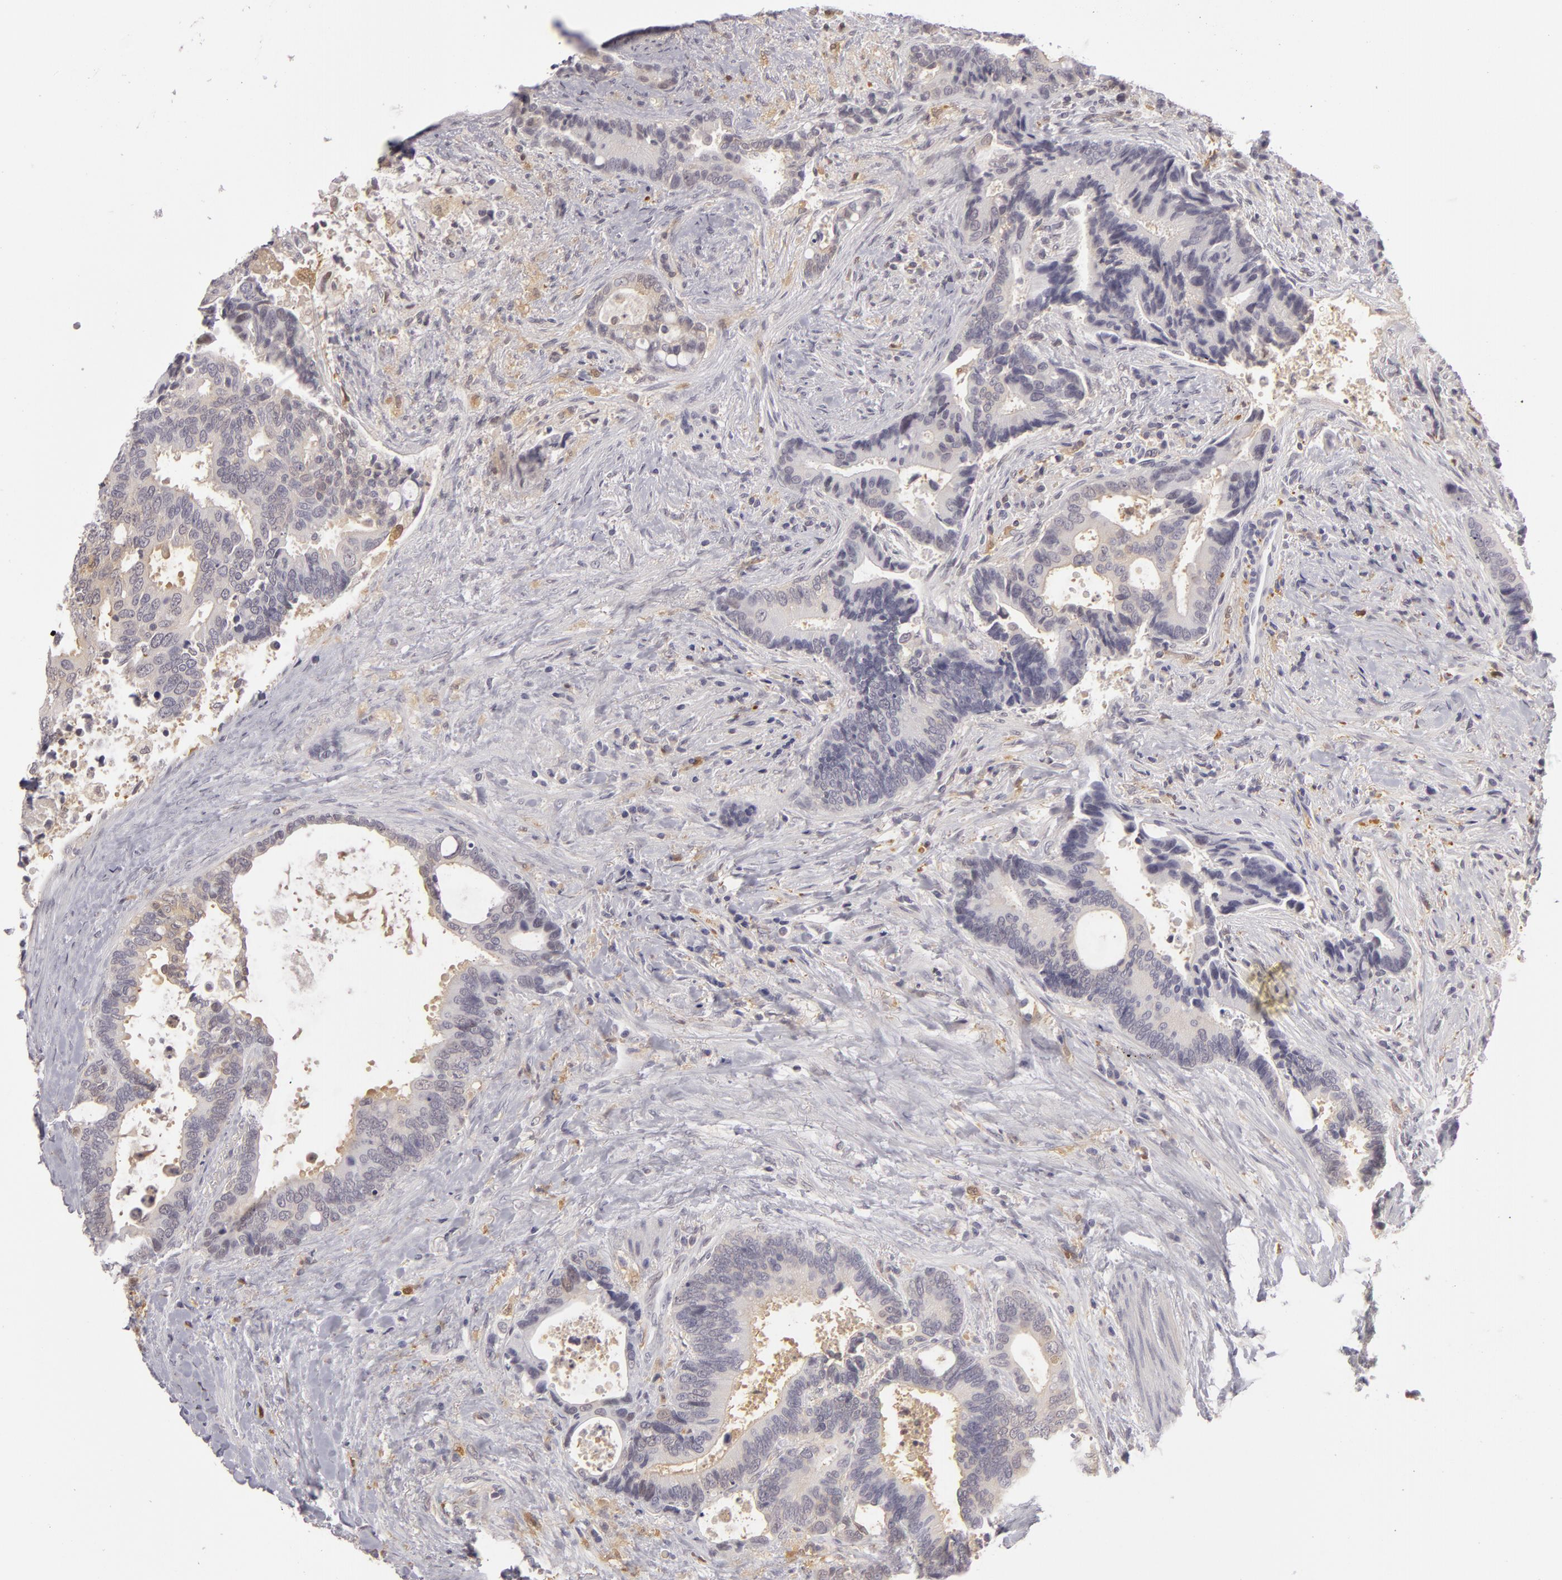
{"staining": {"intensity": "negative", "quantity": "none", "location": "none"}, "tissue": "colorectal cancer", "cell_type": "Tumor cells", "image_type": "cancer", "snomed": [{"axis": "morphology", "description": "Adenocarcinoma, NOS"}, {"axis": "topography", "description": "Rectum"}], "caption": "Tumor cells show no significant staining in colorectal cancer (adenocarcinoma). (Immunohistochemistry, brightfield microscopy, high magnification).", "gene": "GNPDA1", "patient": {"sex": "female", "age": 67}}